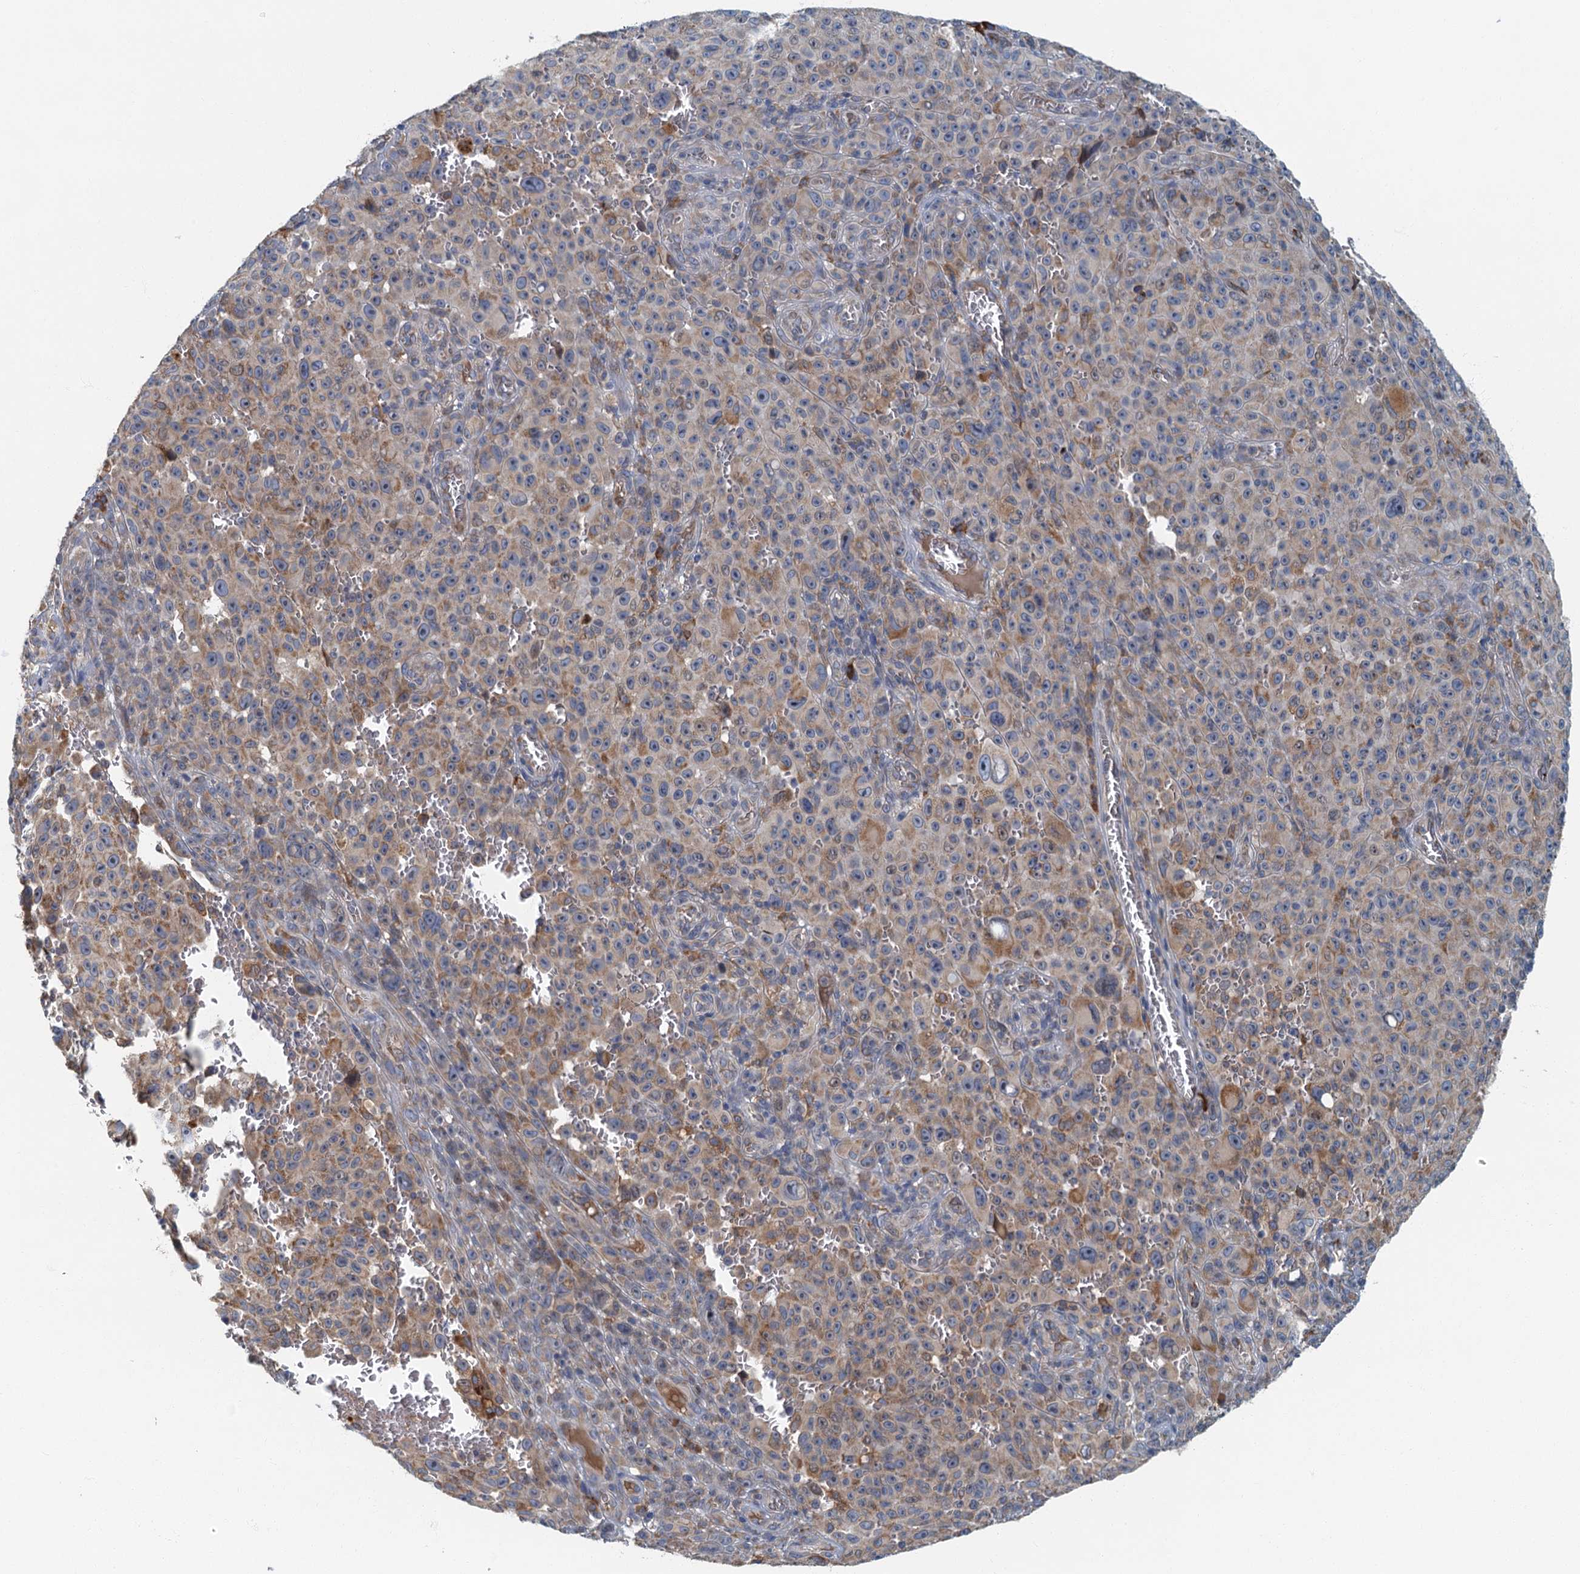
{"staining": {"intensity": "moderate", "quantity": "25%-75%", "location": "cytoplasmic/membranous"}, "tissue": "melanoma", "cell_type": "Tumor cells", "image_type": "cancer", "snomed": [{"axis": "morphology", "description": "Malignant melanoma, NOS"}, {"axis": "topography", "description": "Skin"}], "caption": "Moderate cytoplasmic/membranous staining for a protein is present in about 25%-75% of tumor cells of malignant melanoma using immunohistochemistry.", "gene": "SPDYC", "patient": {"sex": "female", "age": 82}}